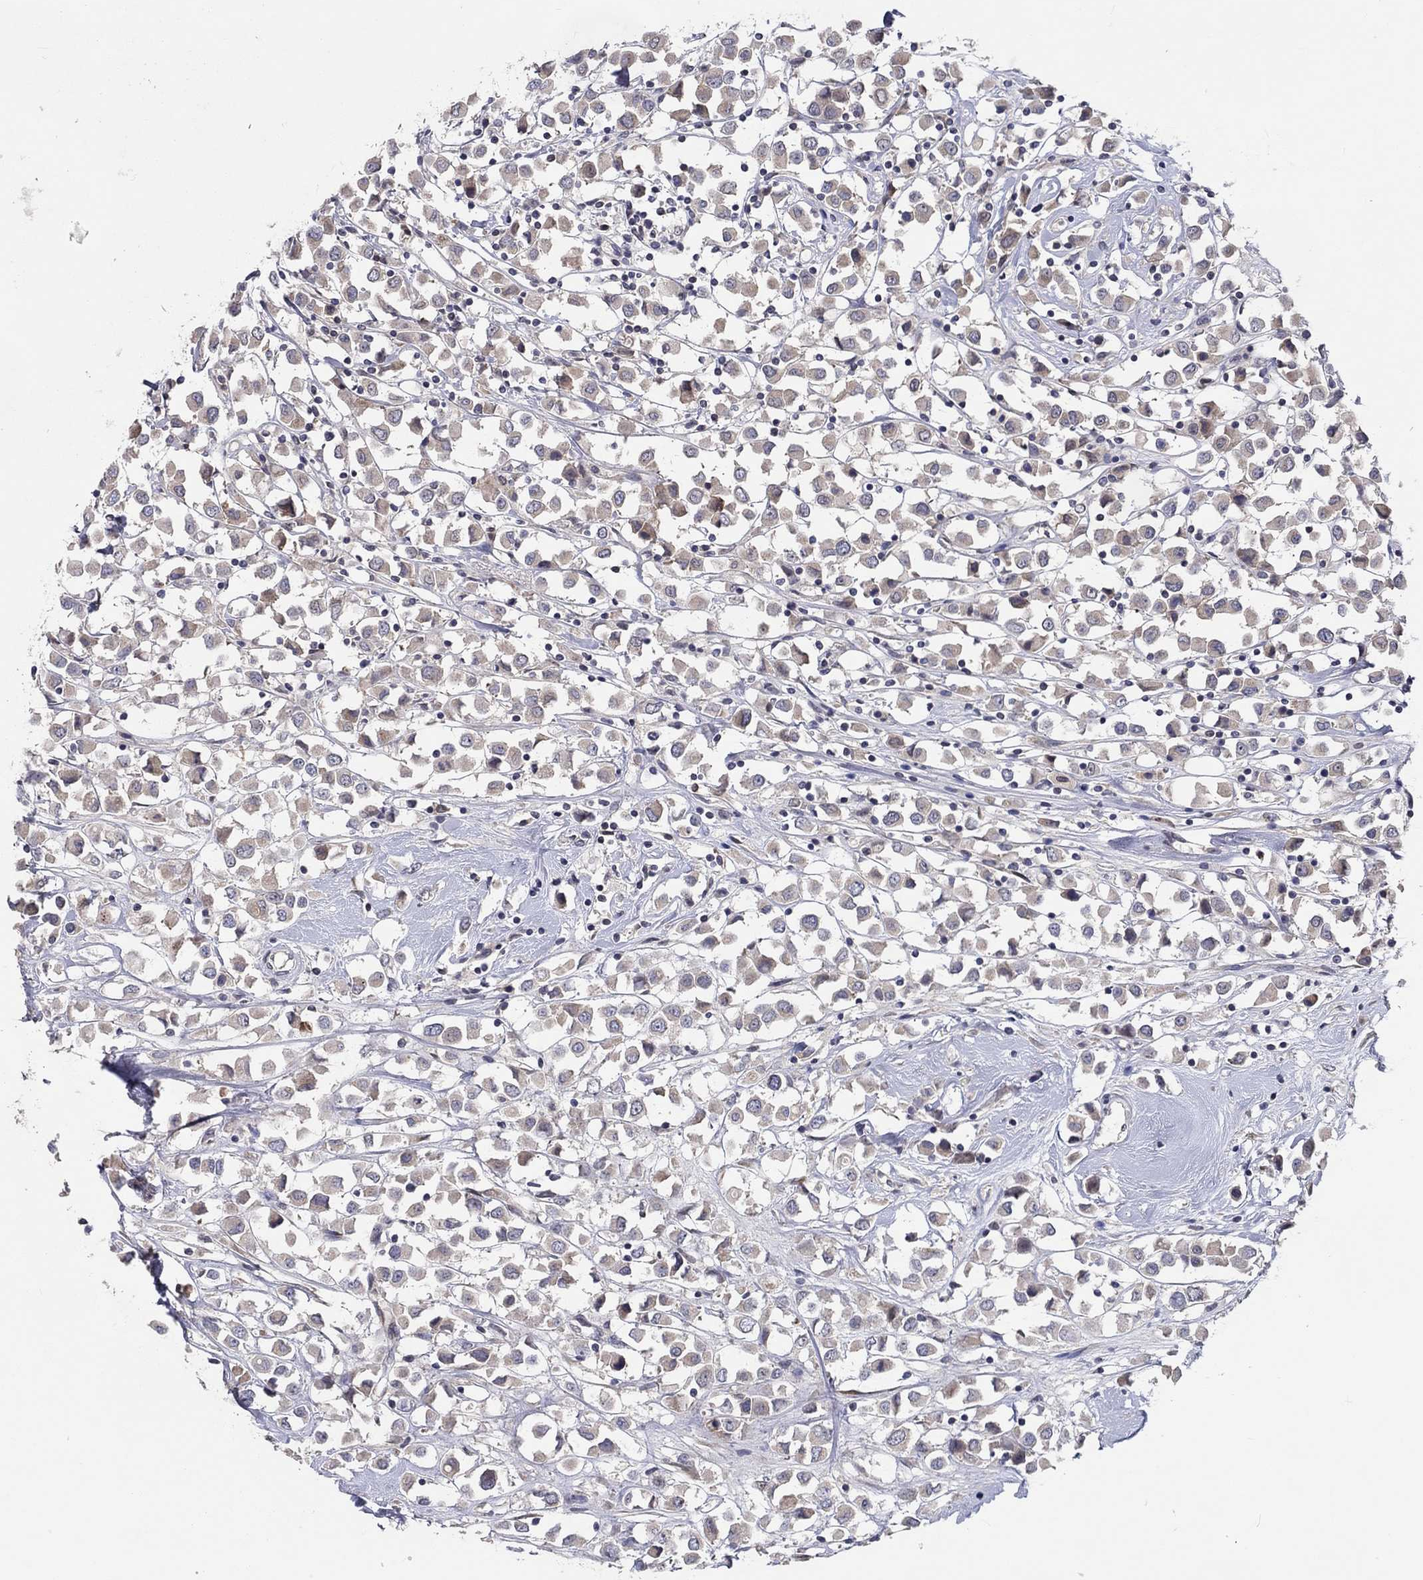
{"staining": {"intensity": "negative", "quantity": "none", "location": "none"}, "tissue": "breast cancer", "cell_type": "Tumor cells", "image_type": "cancer", "snomed": [{"axis": "morphology", "description": "Duct carcinoma"}, {"axis": "topography", "description": "Breast"}], "caption": "This is a micrograph of immunohistochemistry staining of breast cancer (intraductal carcinoma), which shows no staining in tumor cells.", "gene": "CETN3", "patient": {"sex": "female", "age": 61}}